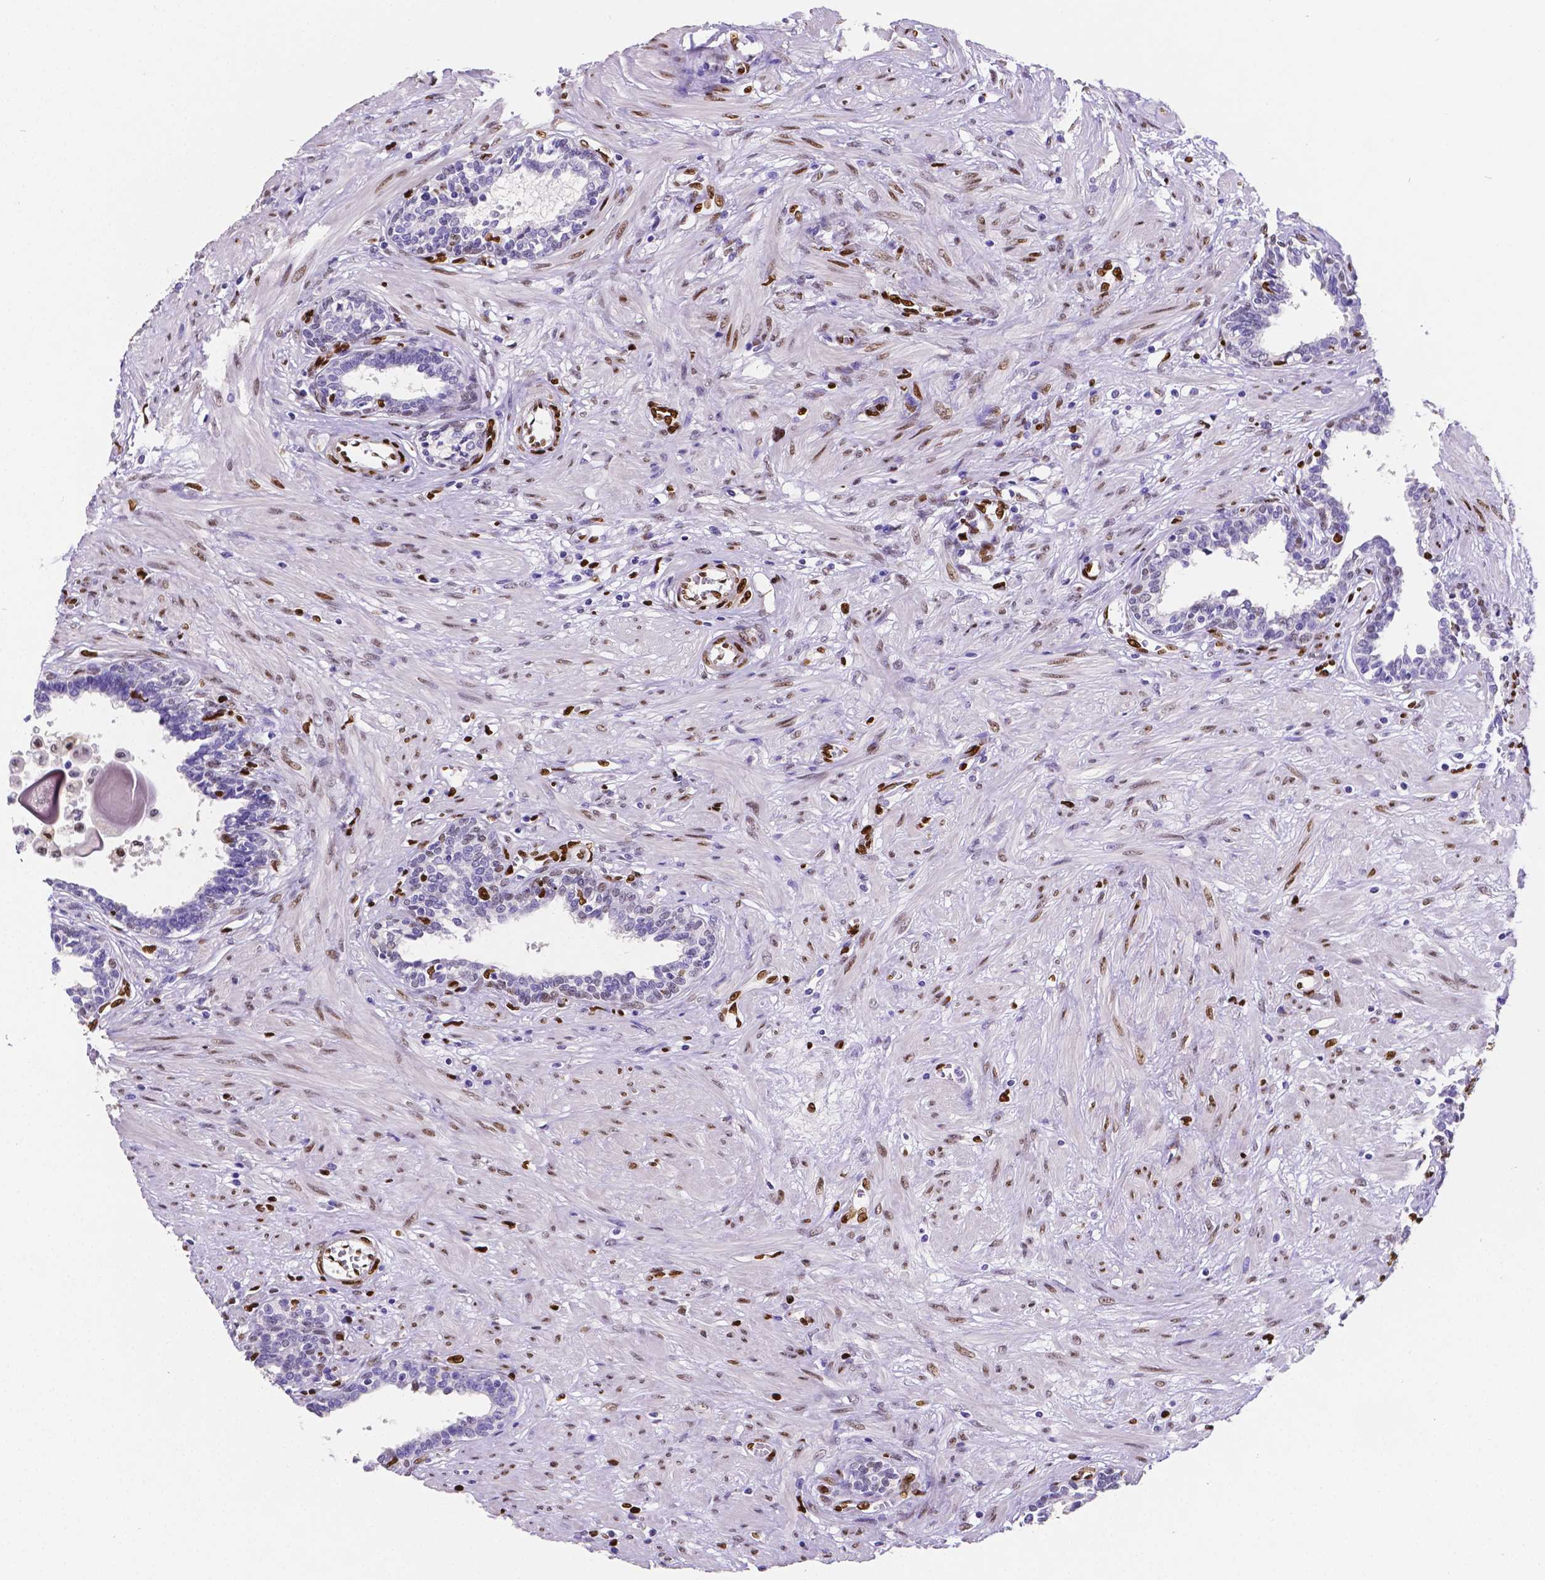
{"staining": {"intensity": "negative", "quantity": "none", "location": "none"}, "tissue": "prostate", "cell_type": "Glandular cells", "image_type": "normal", "snomed": [{"axis": "morphology", "description": "Normal tissue, NOS"}, {"axis": "topography", "description": "Prostate"}], "caption": "Immunohistochemistry (IHC) of normal human prostate exhibits no expression in glandular cells.", "gene": "MEF2C", "patient": {"sex": "male", "age": 55}}